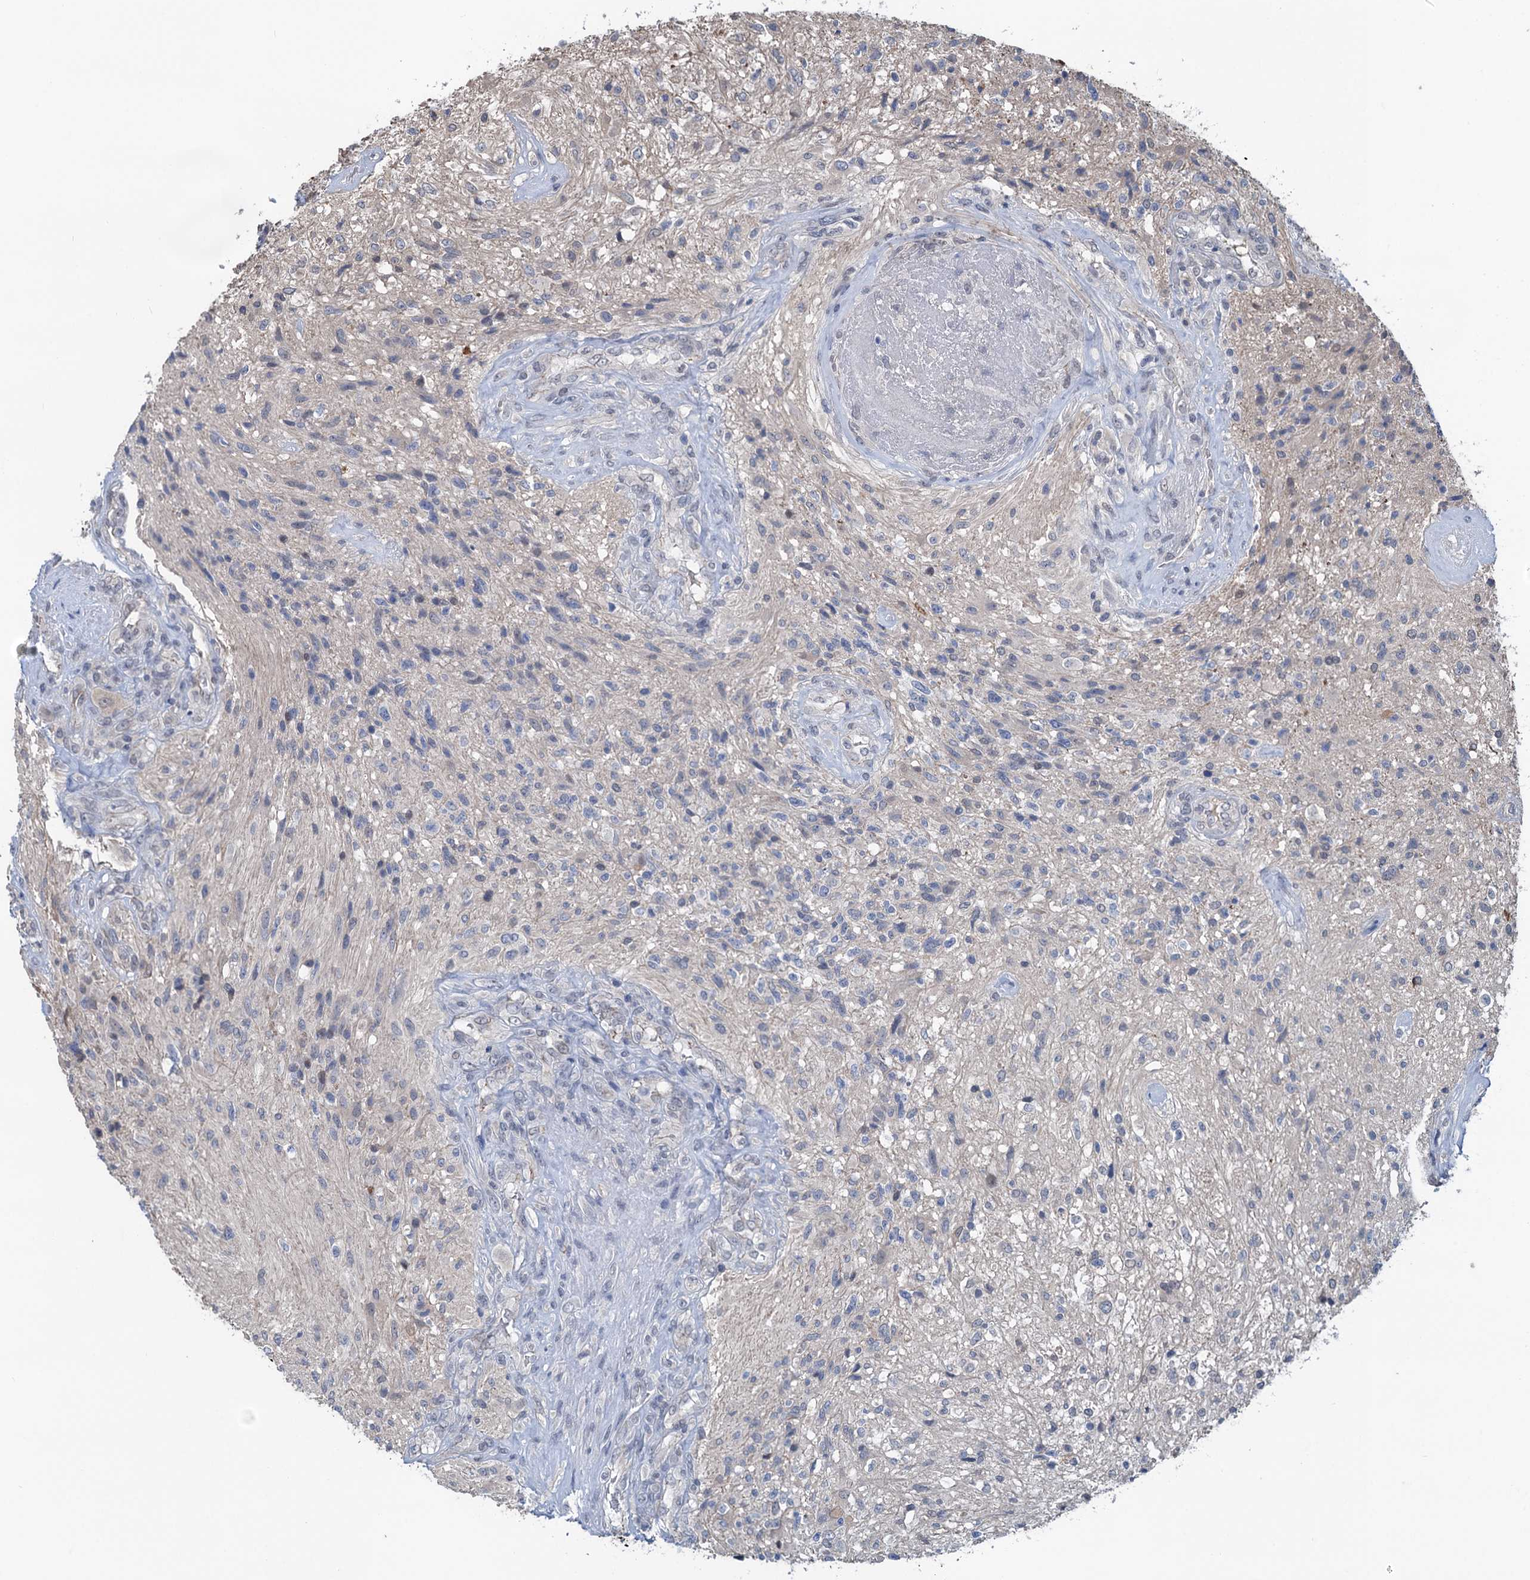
{"staining": {"intensity": "negative", "quantity": "none", "location": "none"}, "tissue": "glioma", "cell_type": "Tumor cells", "image_type": "cancer", "snomed": [{"axis": "morphology", "description": "Glioma, malignant, High grade"}, {"axis": "topography", "description": "Brain"}], "caption": "This micrograph is of malignant glioma (high-grade) stained with immunohistochemistry to label a protein in brown with the nuclei are counter-stained blue. There is no expression in tumor cells. (DAB immunohistochemistry (IHC) with hematoxylin counter stain).", "gene": "RTKN2", "patient": {"sex": "male", "age": 56}}